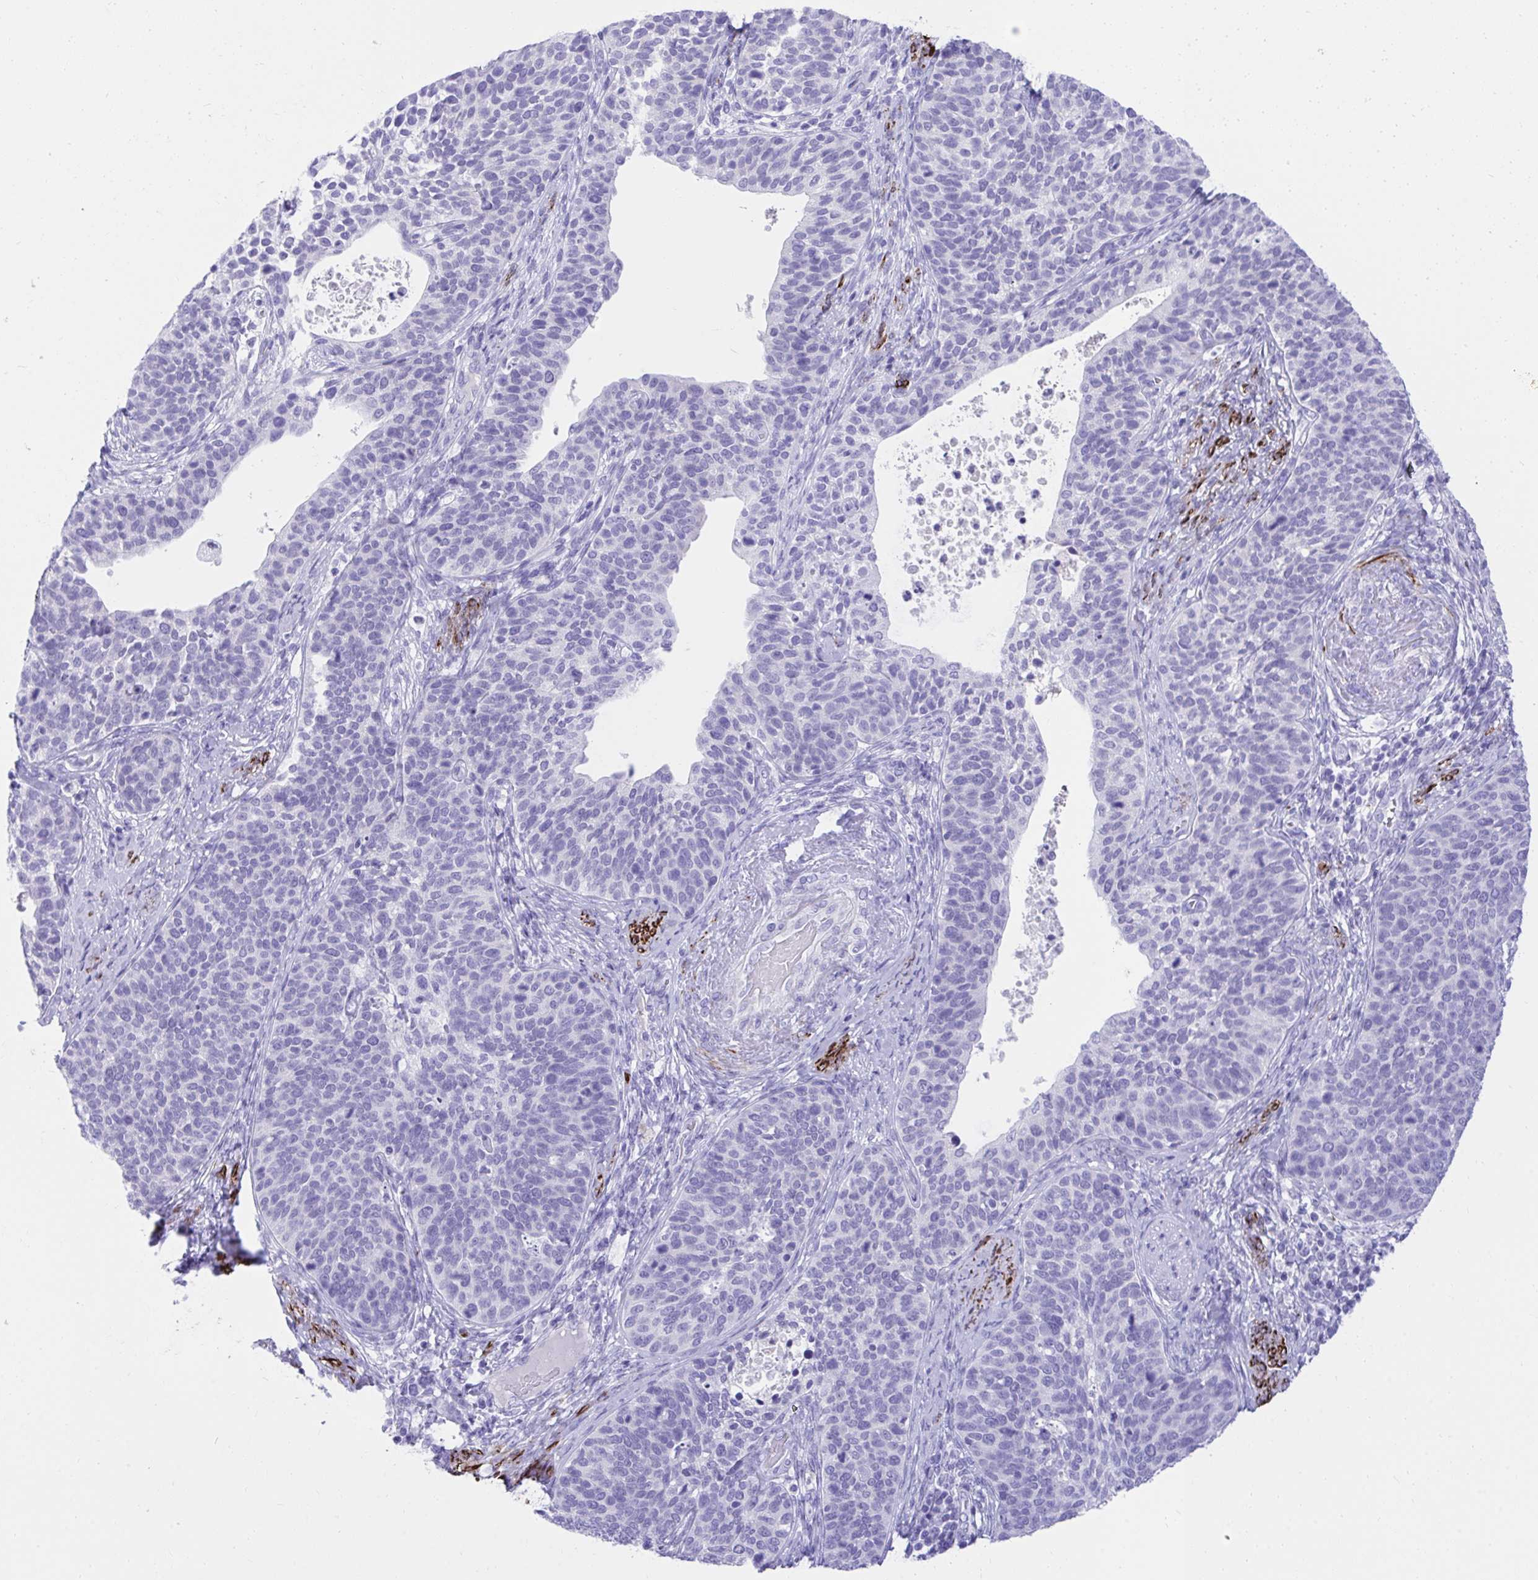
{"staining": {"intensity": "negative", "quantity": "none", "location": "none"}, "tissue": "cervical cancer", "cell_type": "Tumor cells", "image_type": "cancer", "snomed": [{"axis": "morphology", "description": "Squamous cell carcinoma, NOS"}, {"axis": "topography", "description": "Cervix"}], "caption": "An immunohistochemistry (IHC) image of cervical cancer is shown. There is no staining in tumor cells of cervical cancer. (Stains: DAB IHC with hematoxylin counter stain, Microscopy: brightfield microscopy at high magnification).", "gene": "KCNN4", "patient": {"sex": "female", "age": 69}}